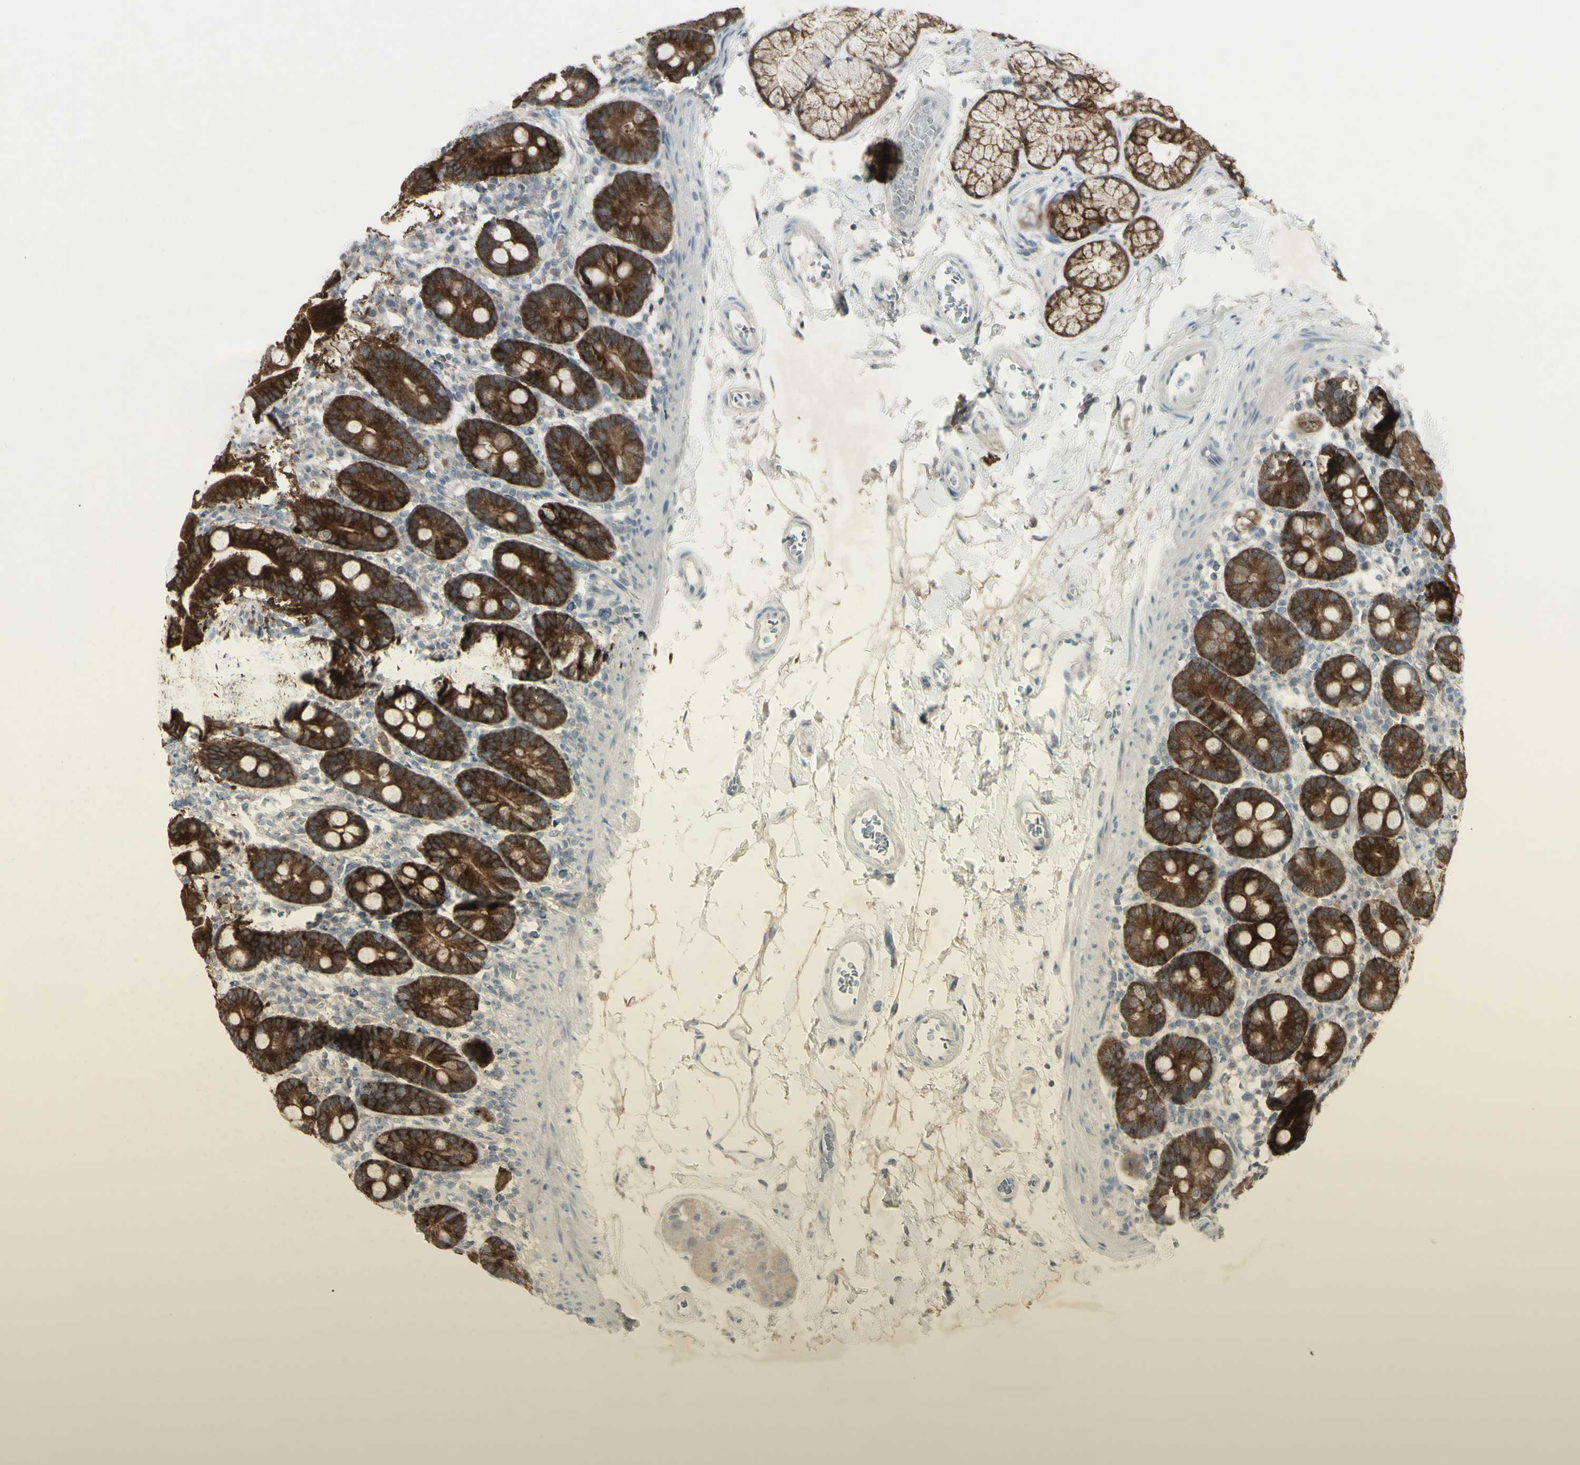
{"staining": {"intensity": "strong", "quantity": ">75%", "location": "cytoplasmic/membranous"}, "tissue": "duodenum", "cell_type": "Glandular cells", "image_type": "normal", "snomed": [{"axis": "morphology", "description": "Normal tissue, NOS"}, {"axis": "topography", "description": "Duodenum"}], "caption": "Strong cytoplasmic/membranous positivity is present in approximately >75% of glandular cells in benign duodenum. (Brightfield microscopy of DAB IHC at high magnification).", "gene": "C1orf116", "patient": {"sex": "male", "age": 54}}